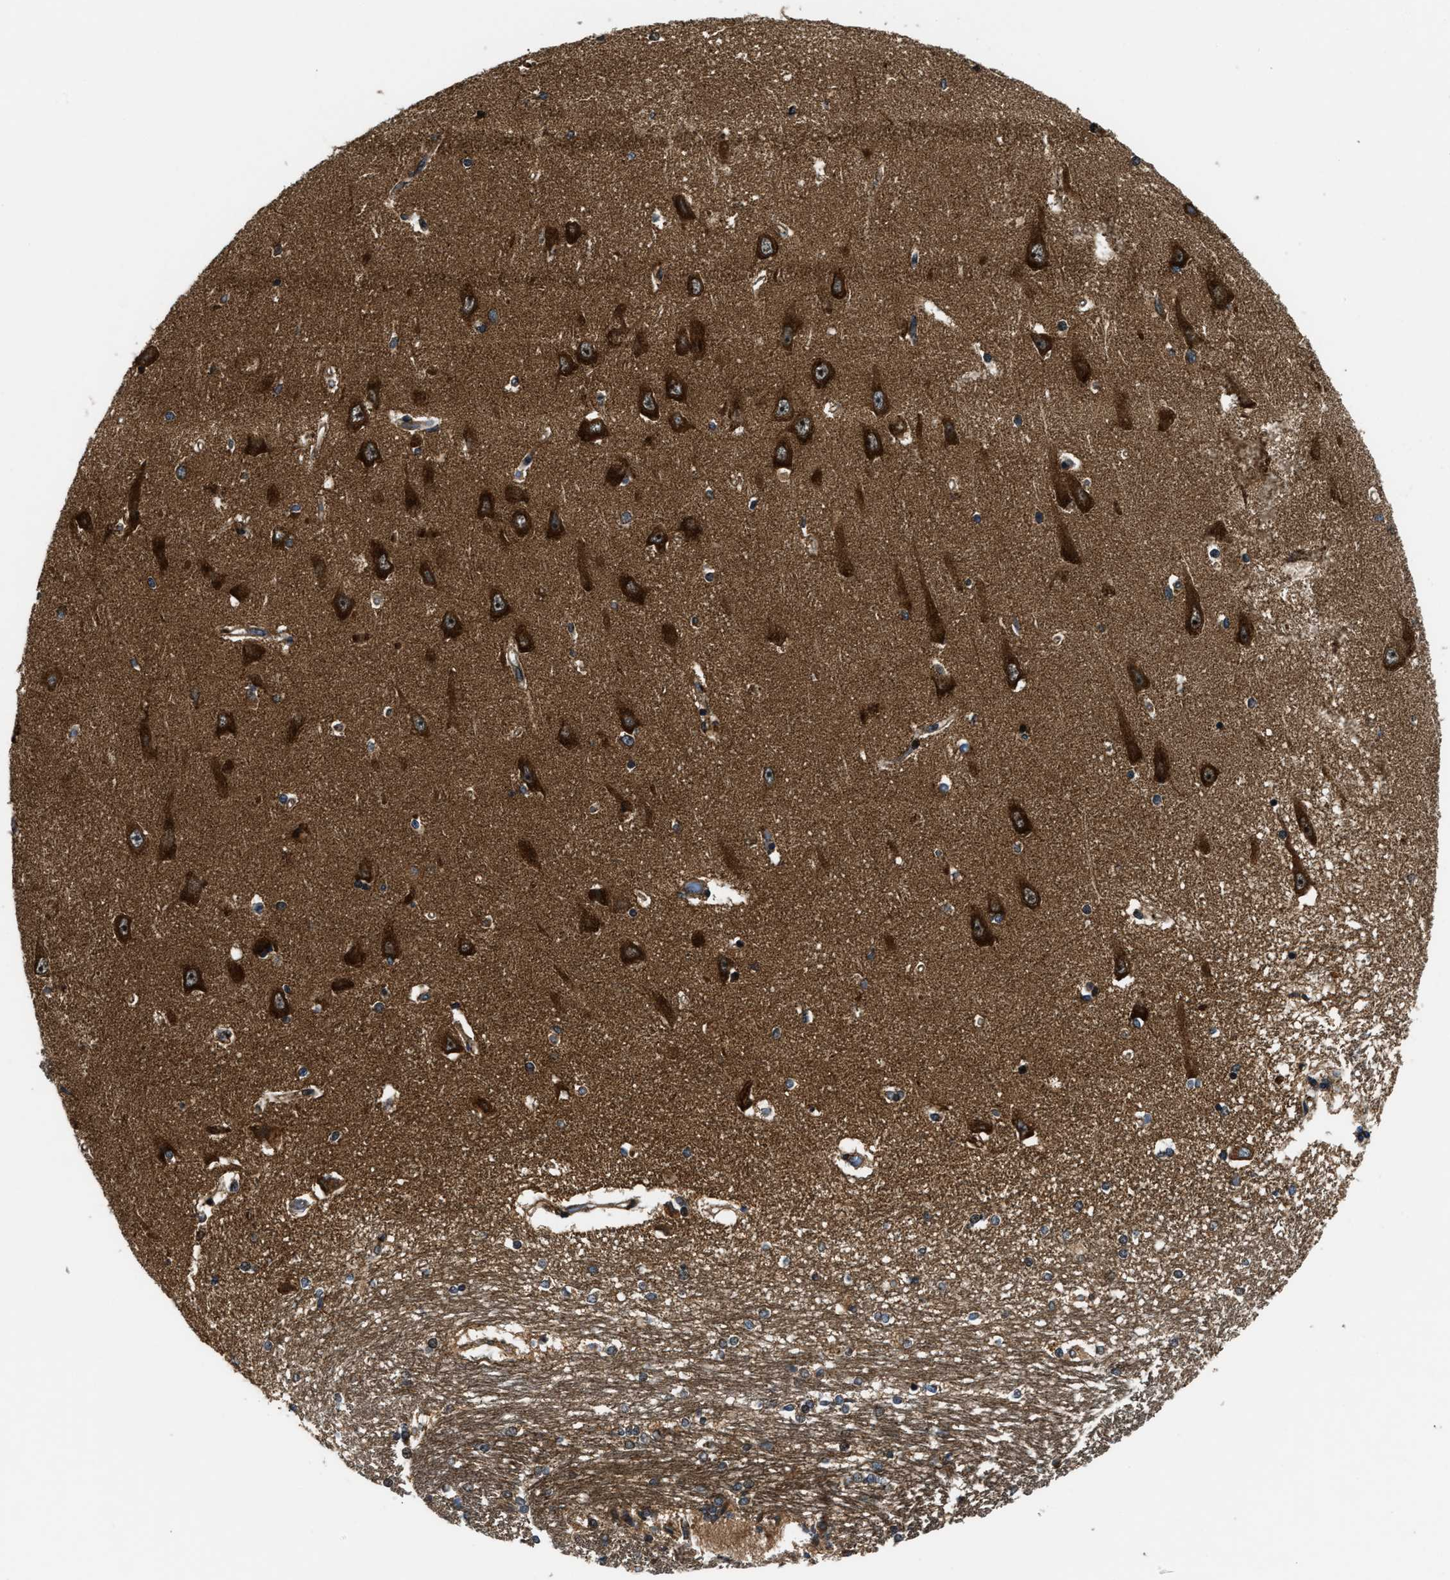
{"staining": {"intensity": "moderate", "quantity": "25%-75%", "location": "cytoplasmic/membranous"}, "tissue": "hippocampus", "cell_type": "Glial cells", "image_type": "normal", "snomed": [{"axis": "morphology", "description": "Normal tissue, NOS"}, {"axis": "topography", "description": "Hippocampus"}], "caption": "The micrograph exhibits immunohistochemical staining of benign hippocampus. There is moderate cytoplasmic/membranous expression is seen in approximately 25%-75% of glial cells.", "gene": "PNPLA8", "patient": {"sex": "male", "age": 45}}